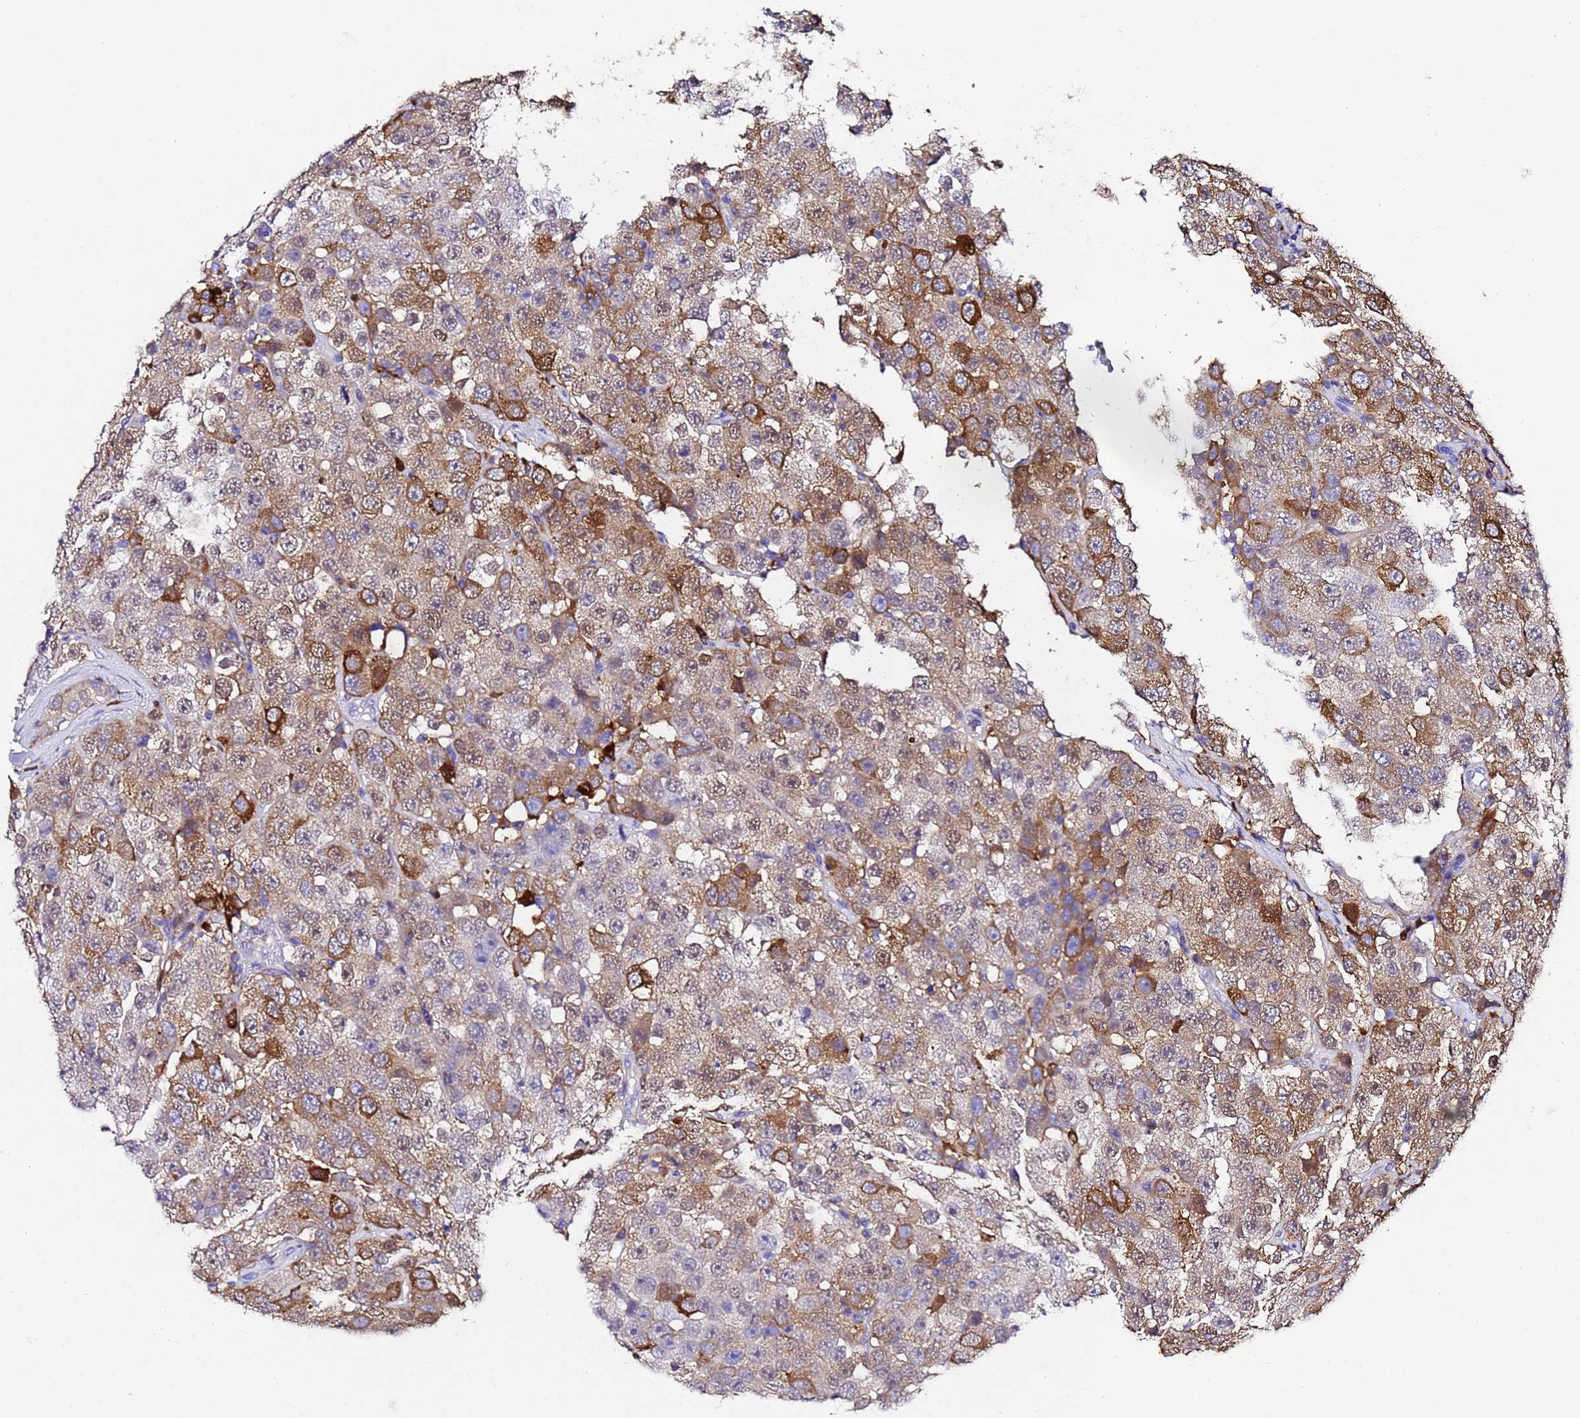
{"staining": {"intensity": "moderate", "quantity": "25%-75%", "location": "cytoplasmic/membranous"}, "tissue": "testis cancer", "cell_type": "Tumor cells", "image_type": "cancer", "snomed": [{"axis": "morphology", "description": "Seminoma, NOS"}, {"axis": "topography", "description": "Testis"}], "caption": "A brown stain labels moderate cytoplasmic/membranous positivity of a protein in human testis cancer (seminoma) tumor cells.", "gene": "FTL", "patient": {"sex": "male", "age": 28}}